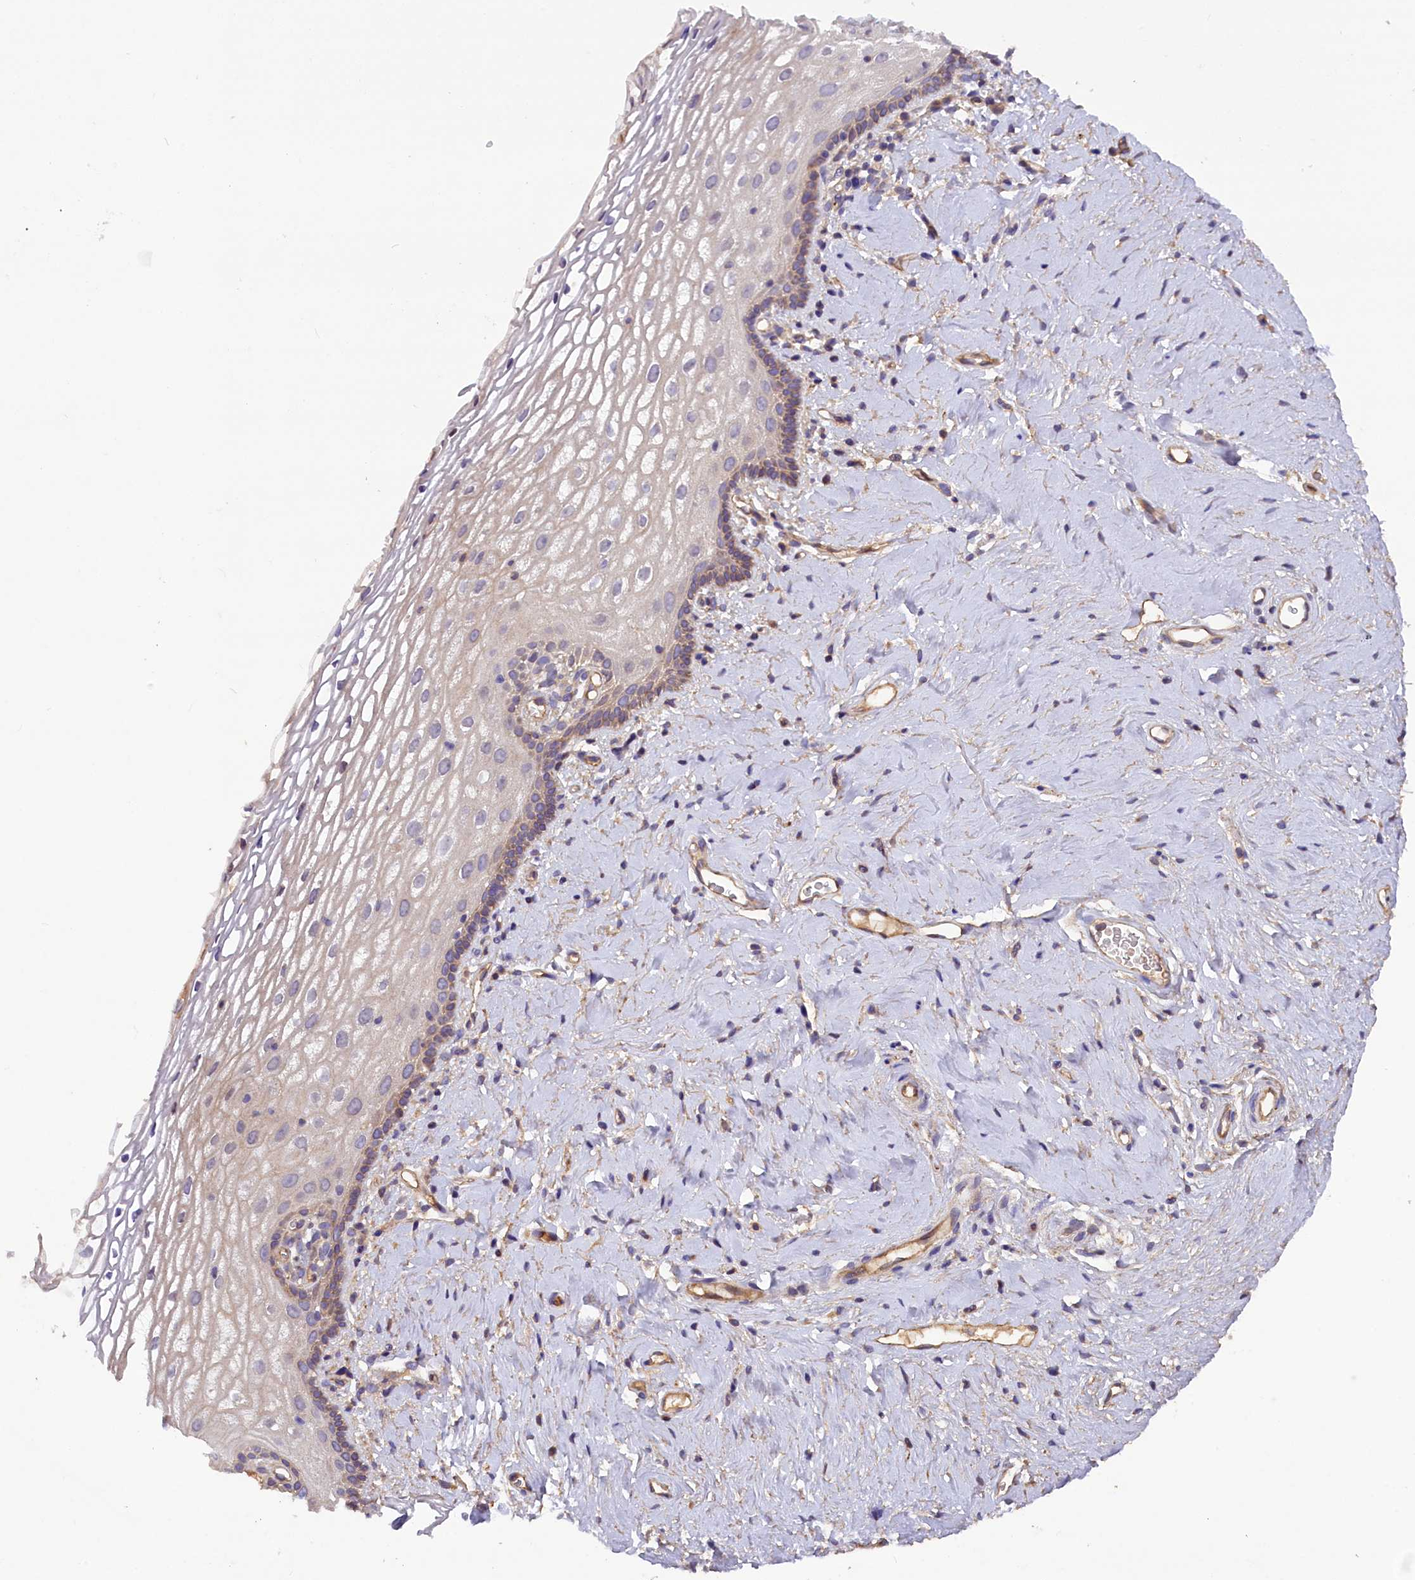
{"staining": {"intensity": "moderate", "quantity": "<25%", "location": "cytoplasmic/membranous"}, "tissue": "vagina", "cell_type": "Squamous epithelial cells", "image_type": "normal", "snomed": [{"axis": "morphology", "description": "Normal tissue, NOS"}, {"axis": "morphology", "description": "Adenocarcinoma, NOS"}, {"axis": "topography", "description": "Rectum"}, {"axis": "topography", "description": "Vagina"}], "caption": "High-magnification brightfield microscopy of normal vagina stained with DAB (brown) and counterstained with hematoxylin (blue). squamous epithelial cells exhibit moderate cytoplasmic/membranous positivity is present in approximately<25% of cells.", "gene": "ERMARD", "patient": {"sex": "female", "age": 71}}